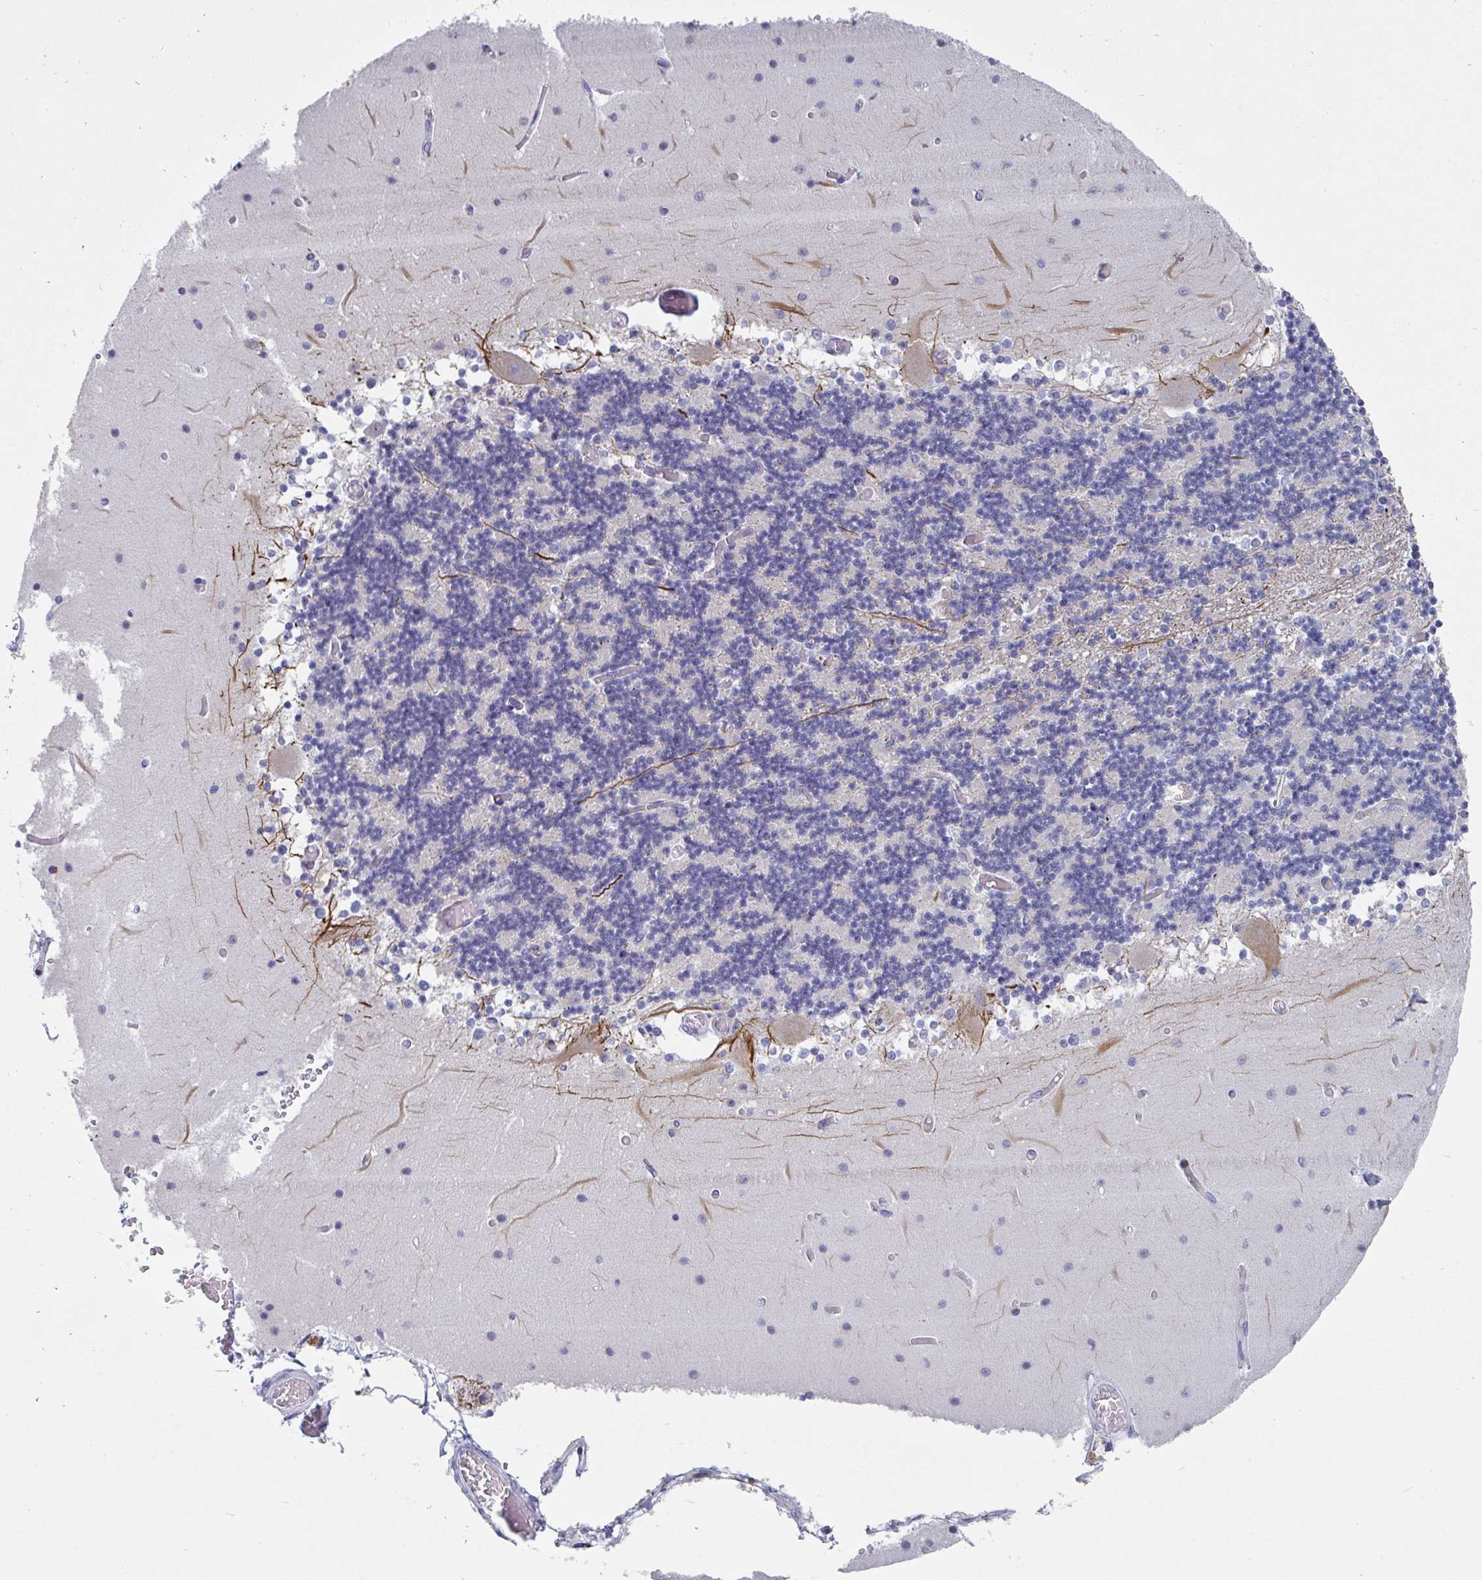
{"staining": {"intensity": "negative", "quantity": "none", "location": "none"}, "tissue": "cerebellum", "cell_type": "Cells in granular layer", "image_type": "normal", "snomed": [{"axis": "morphology", "description": "Normal tissue, NOS"}, {"axis": "topography", "description": "Cerebellum"}], "caption": "DAB immunohistochemical staining of benign human cerebellum displays no significant staining in cells in granular layer.", "gene": "TAS2R39", "patient": {"sex": "female", "age": 28}}